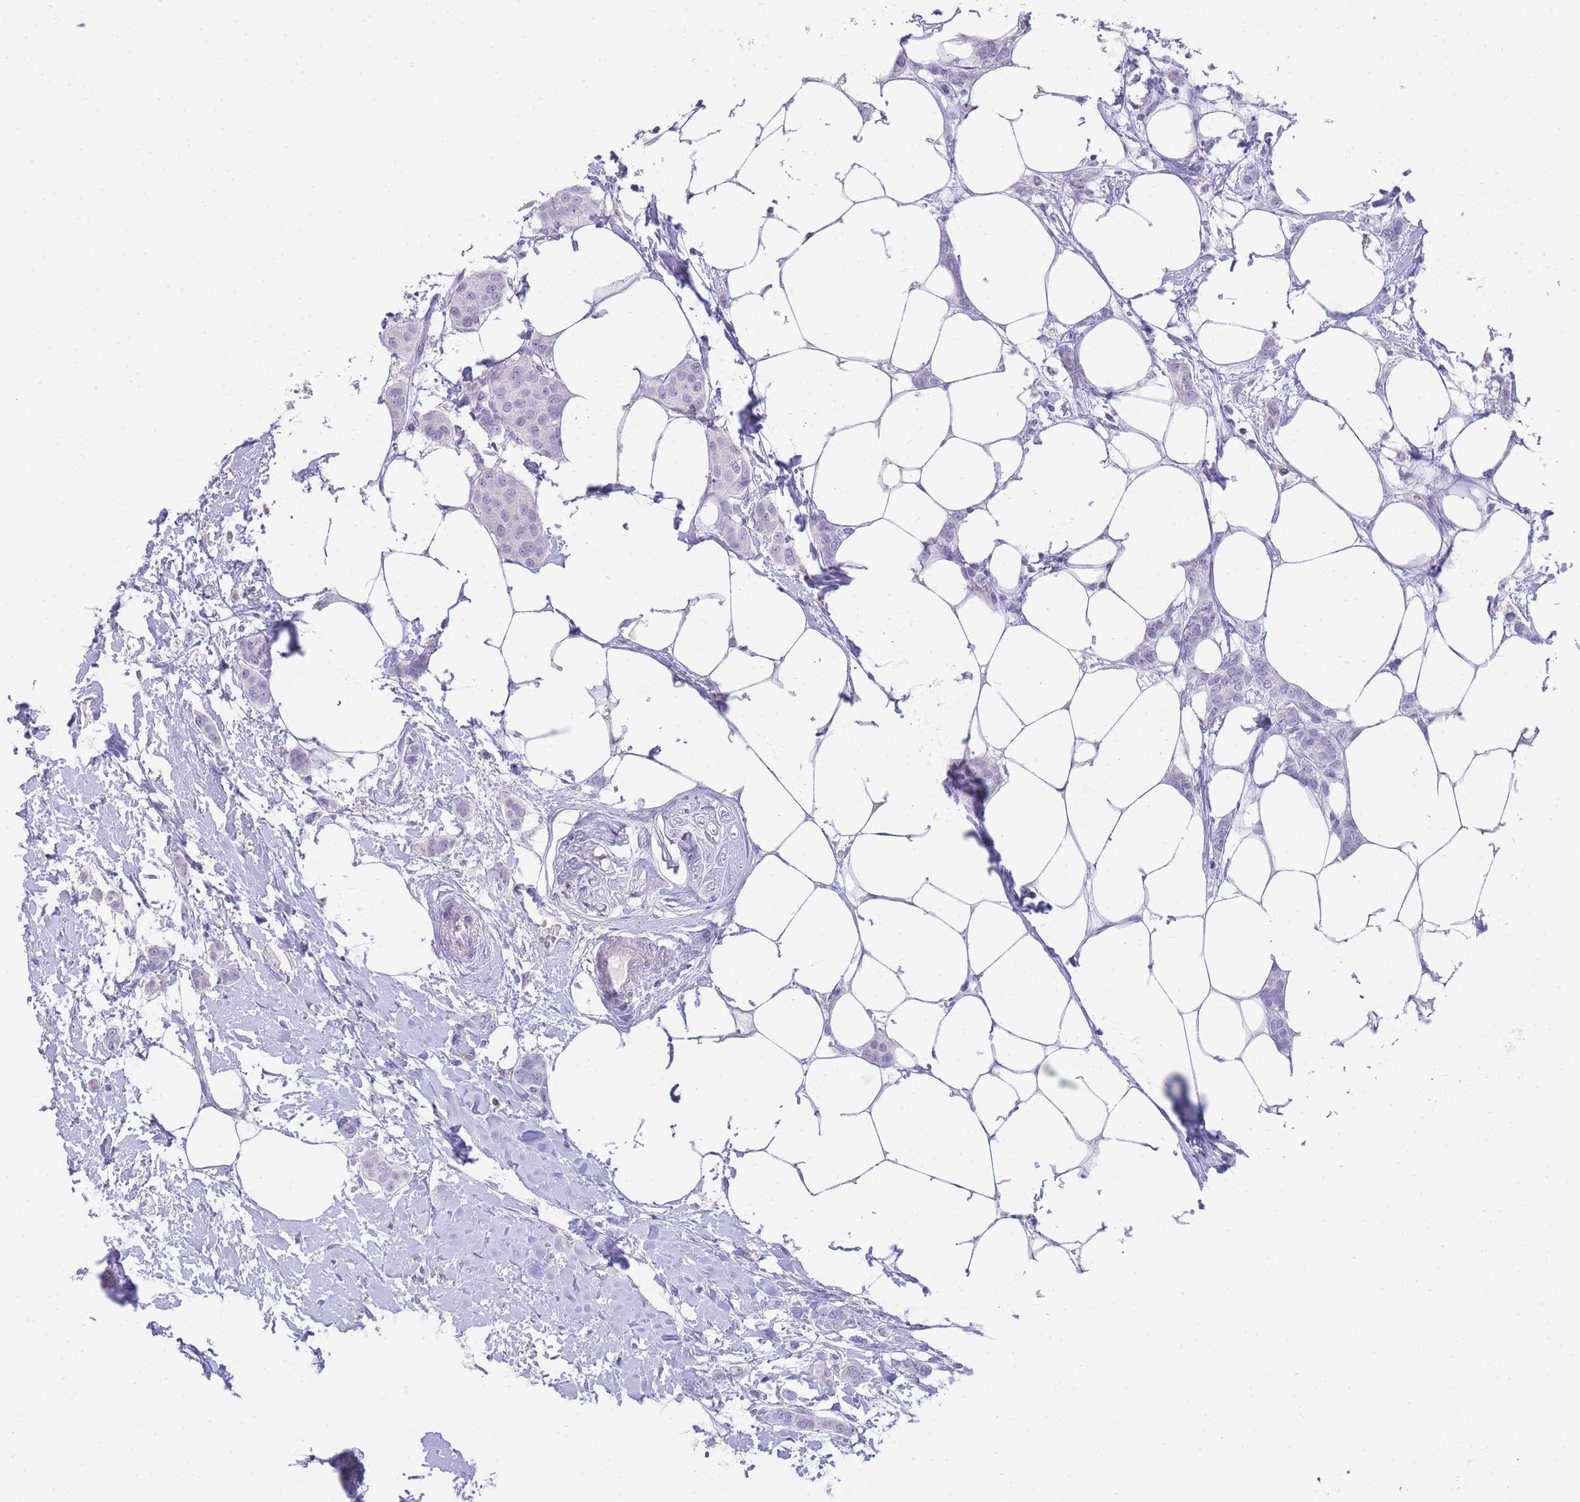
{"staining": {"intensity": "negative", "quantity": "none", "location": "none"}, "tissue": "breast cancer", "cell_type": "Tumor cells", "image_type": "cancer", "snomed": [{"axis": "morphology", "description": "Duct carcinoma"}, {"axis": "topography", "description": "Breast"}], "caption": "An image of human breast cancer (infiltrating ductal carcinoma) is negative for staining in tumor cells.", "gene": "DPP4", "patient": {"sex": "female", "age": 72}}